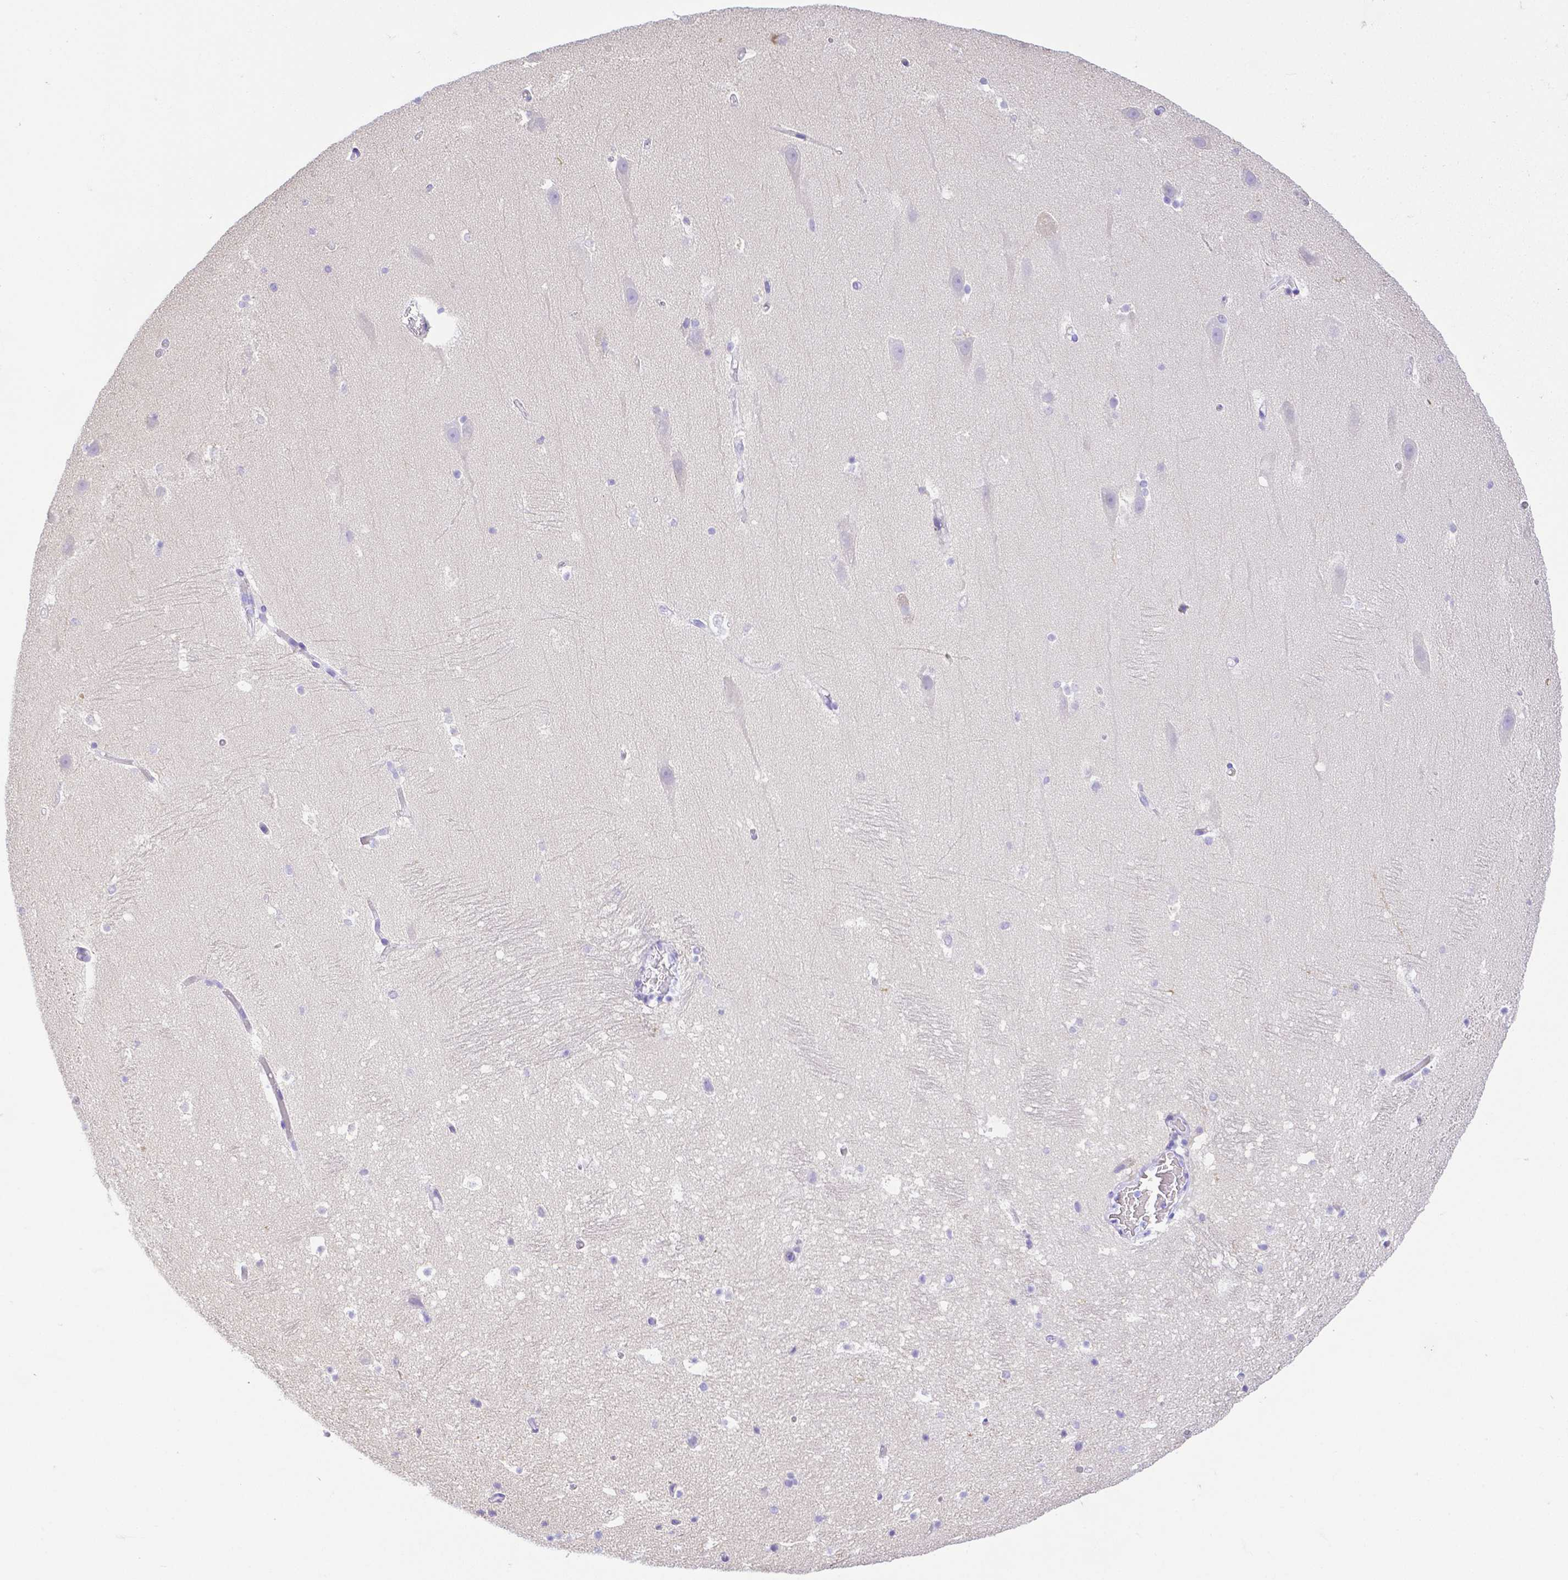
{"staining": {"intensity": "negative", "quantity": "none", "location": "none"}, "tissue": "hippocampus", "cell_type": "Glial cells", "image_type": "normal", "snomed": [{"axis": "morphology", "description": "Normal tissue, NOS"}, {"axis": "topography", "description": "Hippocampus"}], "caption": "Immunohistochemical staining of benign hippocampus displays no significant staining in glial cells.", "gene": "SMR3A", "patient": {"sex": "male", "age": 26}}